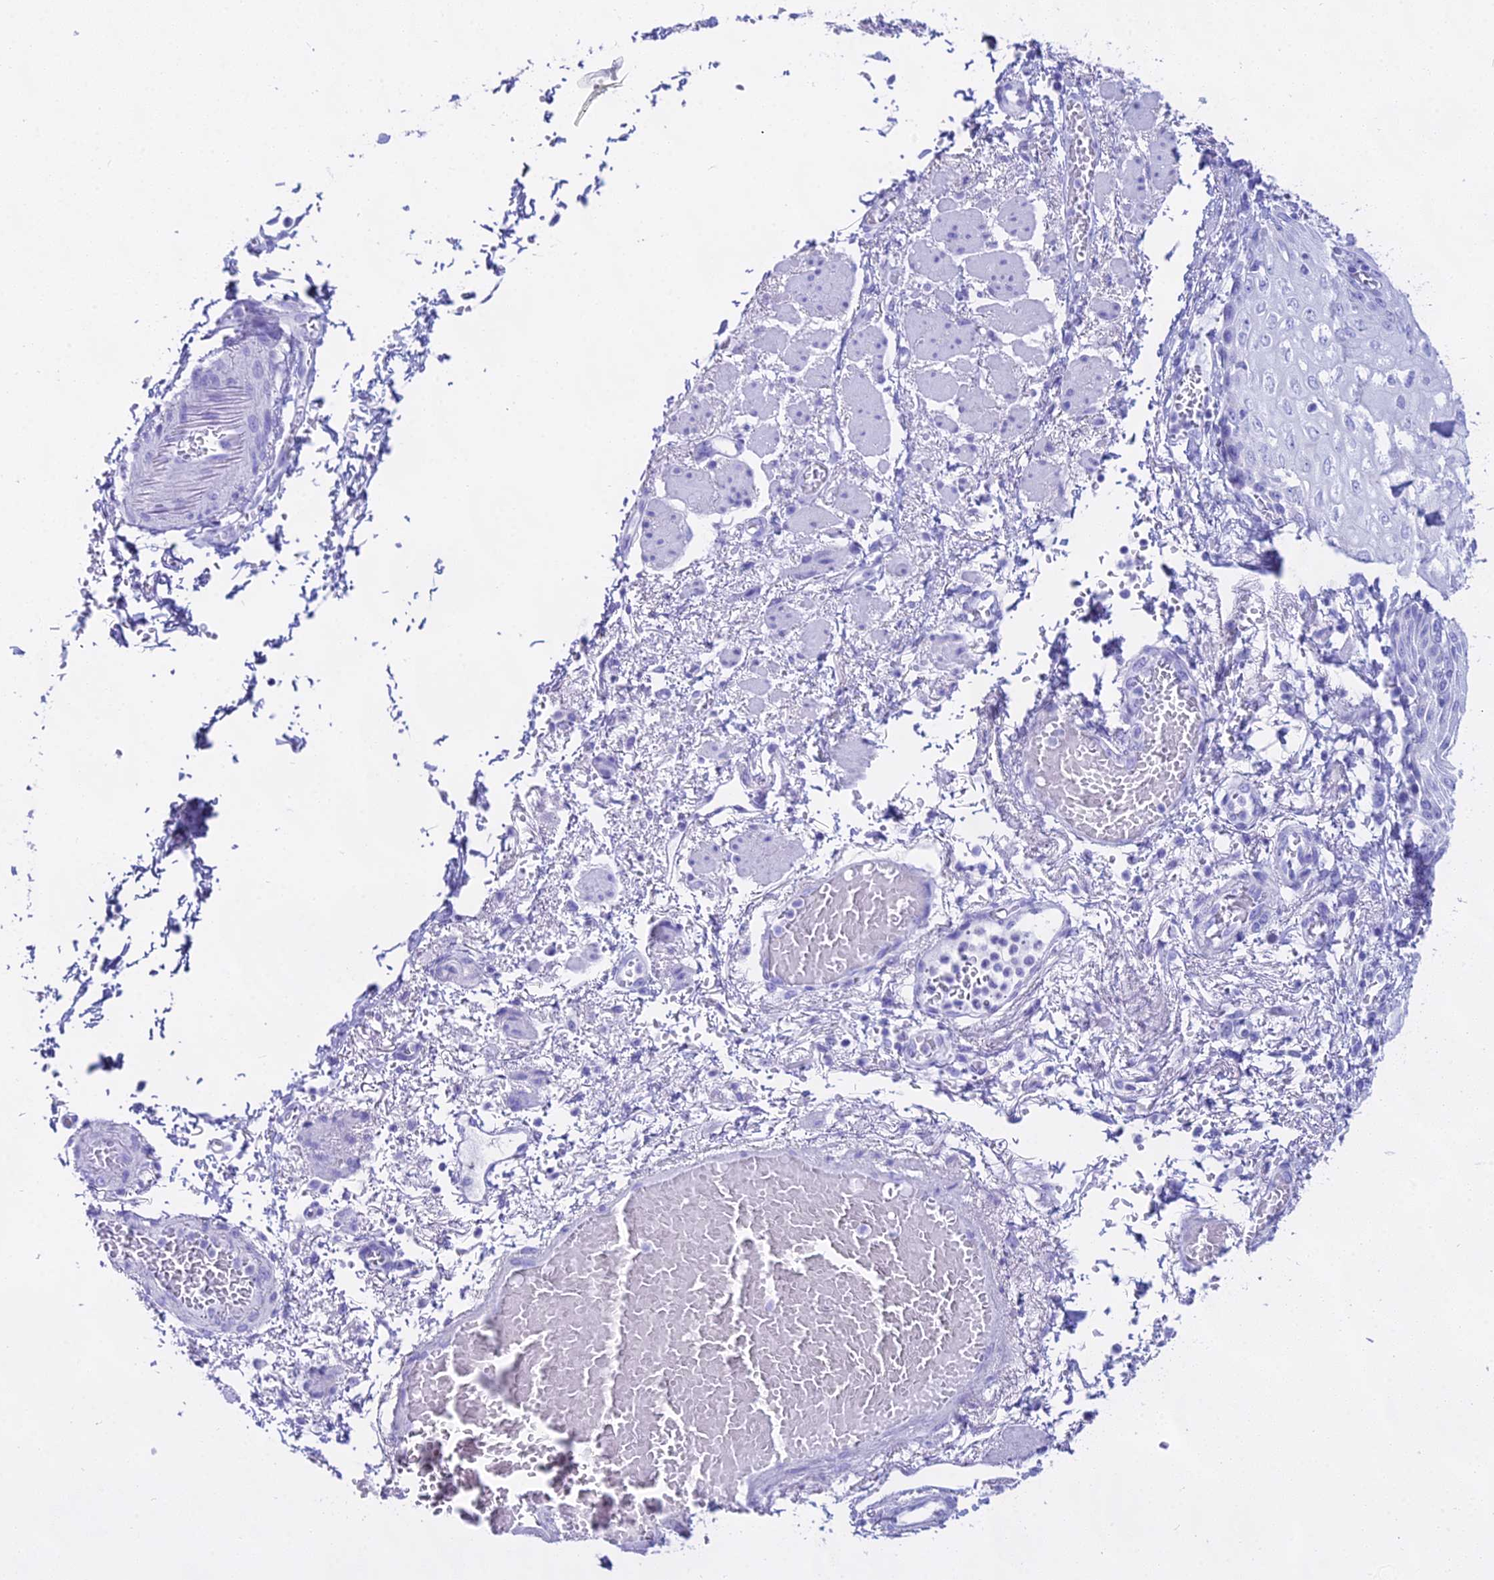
{"staining": {"intensity": "negative", "quantity": "none", "location": "none"}, "tissue": "esophagus", "cell_type": "Squamous epithelial cells", "image_type": "normal", "snomed": [{"axis": "morphology", "description": "Normal tissue, NOS"}, {"axis": "topography", "description": "Esophagus"}], "caption": "Immunohistochemistry (IHC) image of benign esophagus: esophagus stained with DAB shows no significant protein staining in squamous epithelial cells. The staining was performed using DAB to visualize the protein expression in brown, while the nuclei were stained in blue with hematoxylin (Magnification: 20x).", "gene": "CGB1", "patient": {"sex": "male", "age": 81}}